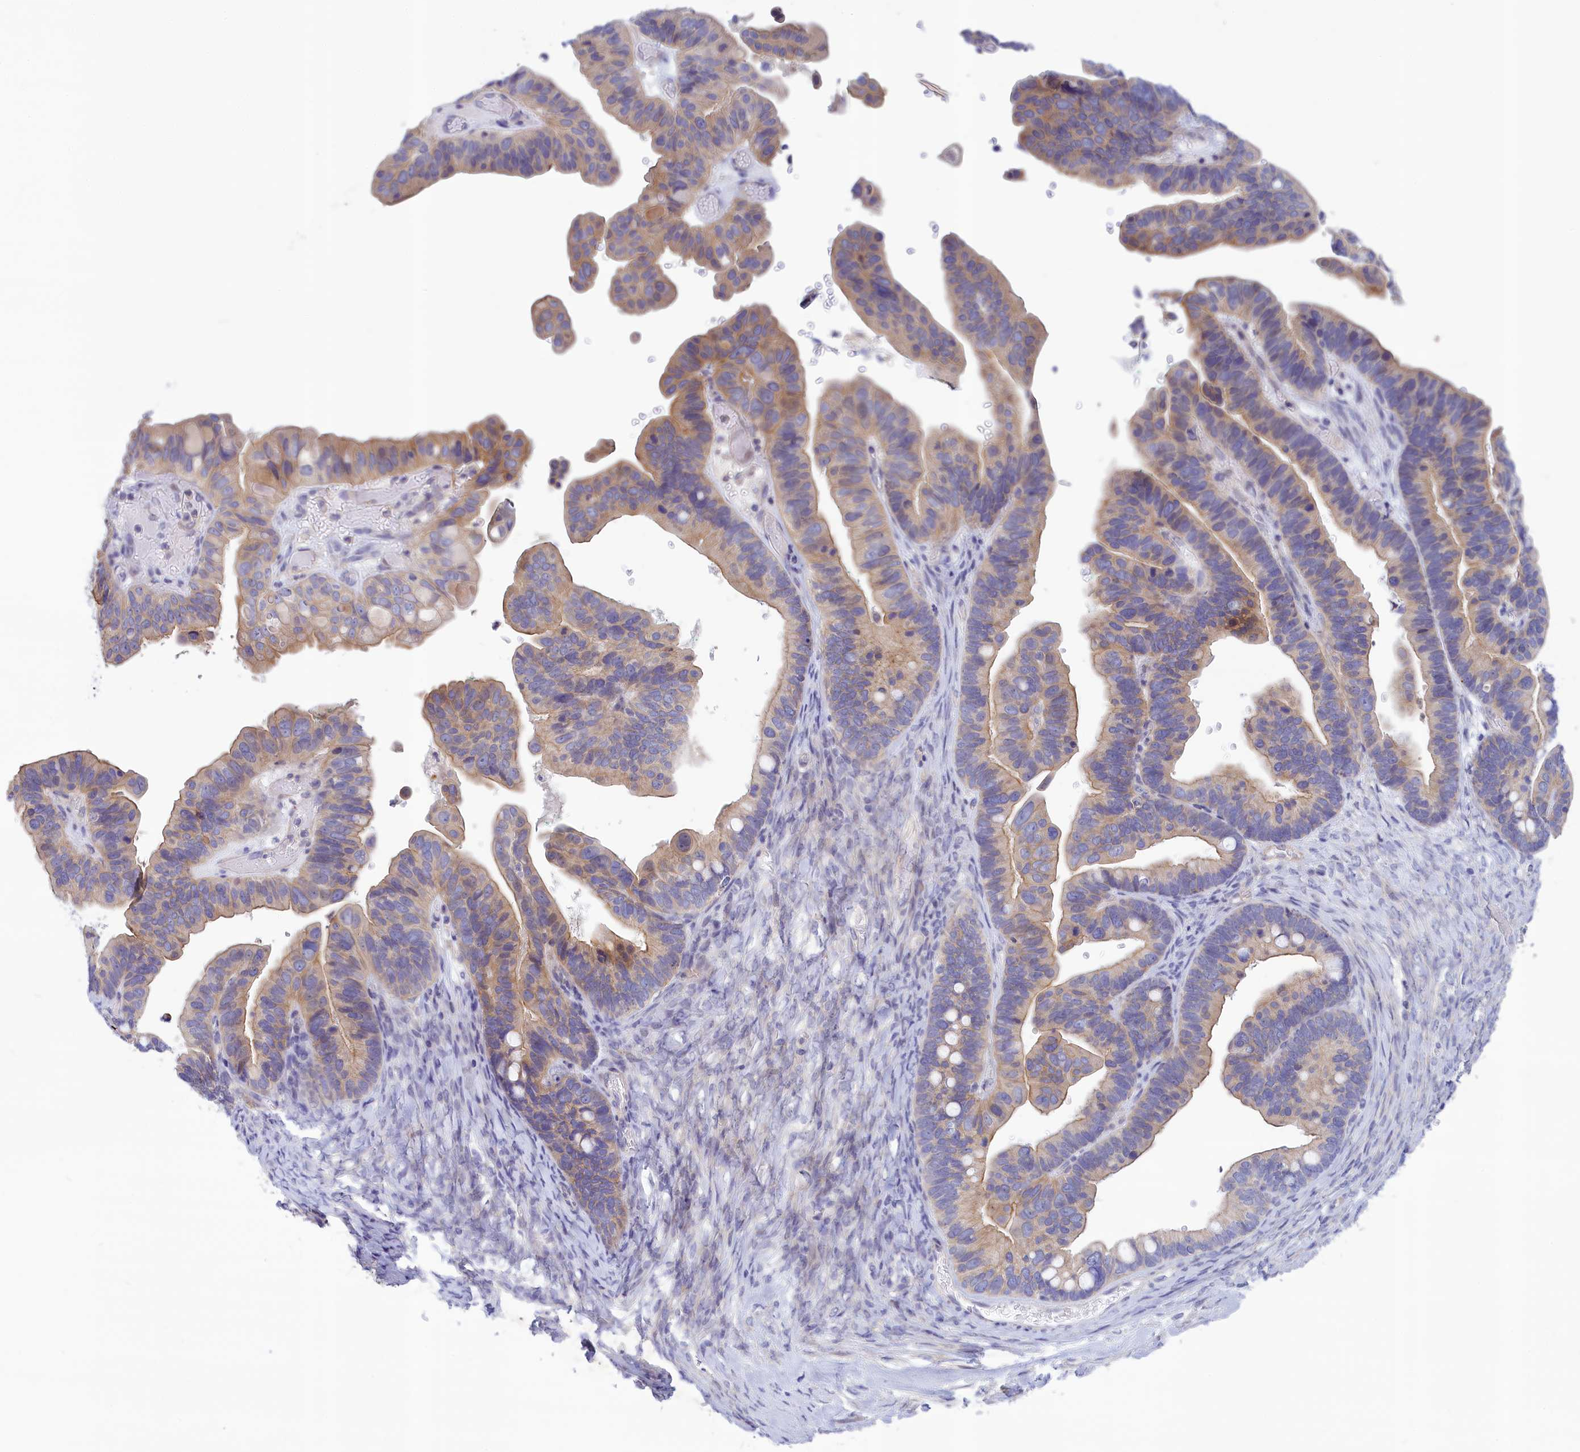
{"staining": {"intensity": "moderate", "quantity": "25%-75%", "location": "cytoplasmic/membranous"}, "tissue": "ovarian cancer", "cell_type": "Tumor cells", "image_type": "cancer", "snomed": [{"axis": "morphology", "description": "Cystadenocarcinoma, serous, NOS"}, {"axis": "topography", "description": "Ovary"}], "caption": "Human ovarian cancer (serous cystadenocarcinoma) stained with a protein marker shows moderate staining in tumor cells.", "gene": "CORO2A", "patient": {"sex": "female", "age": 56}}